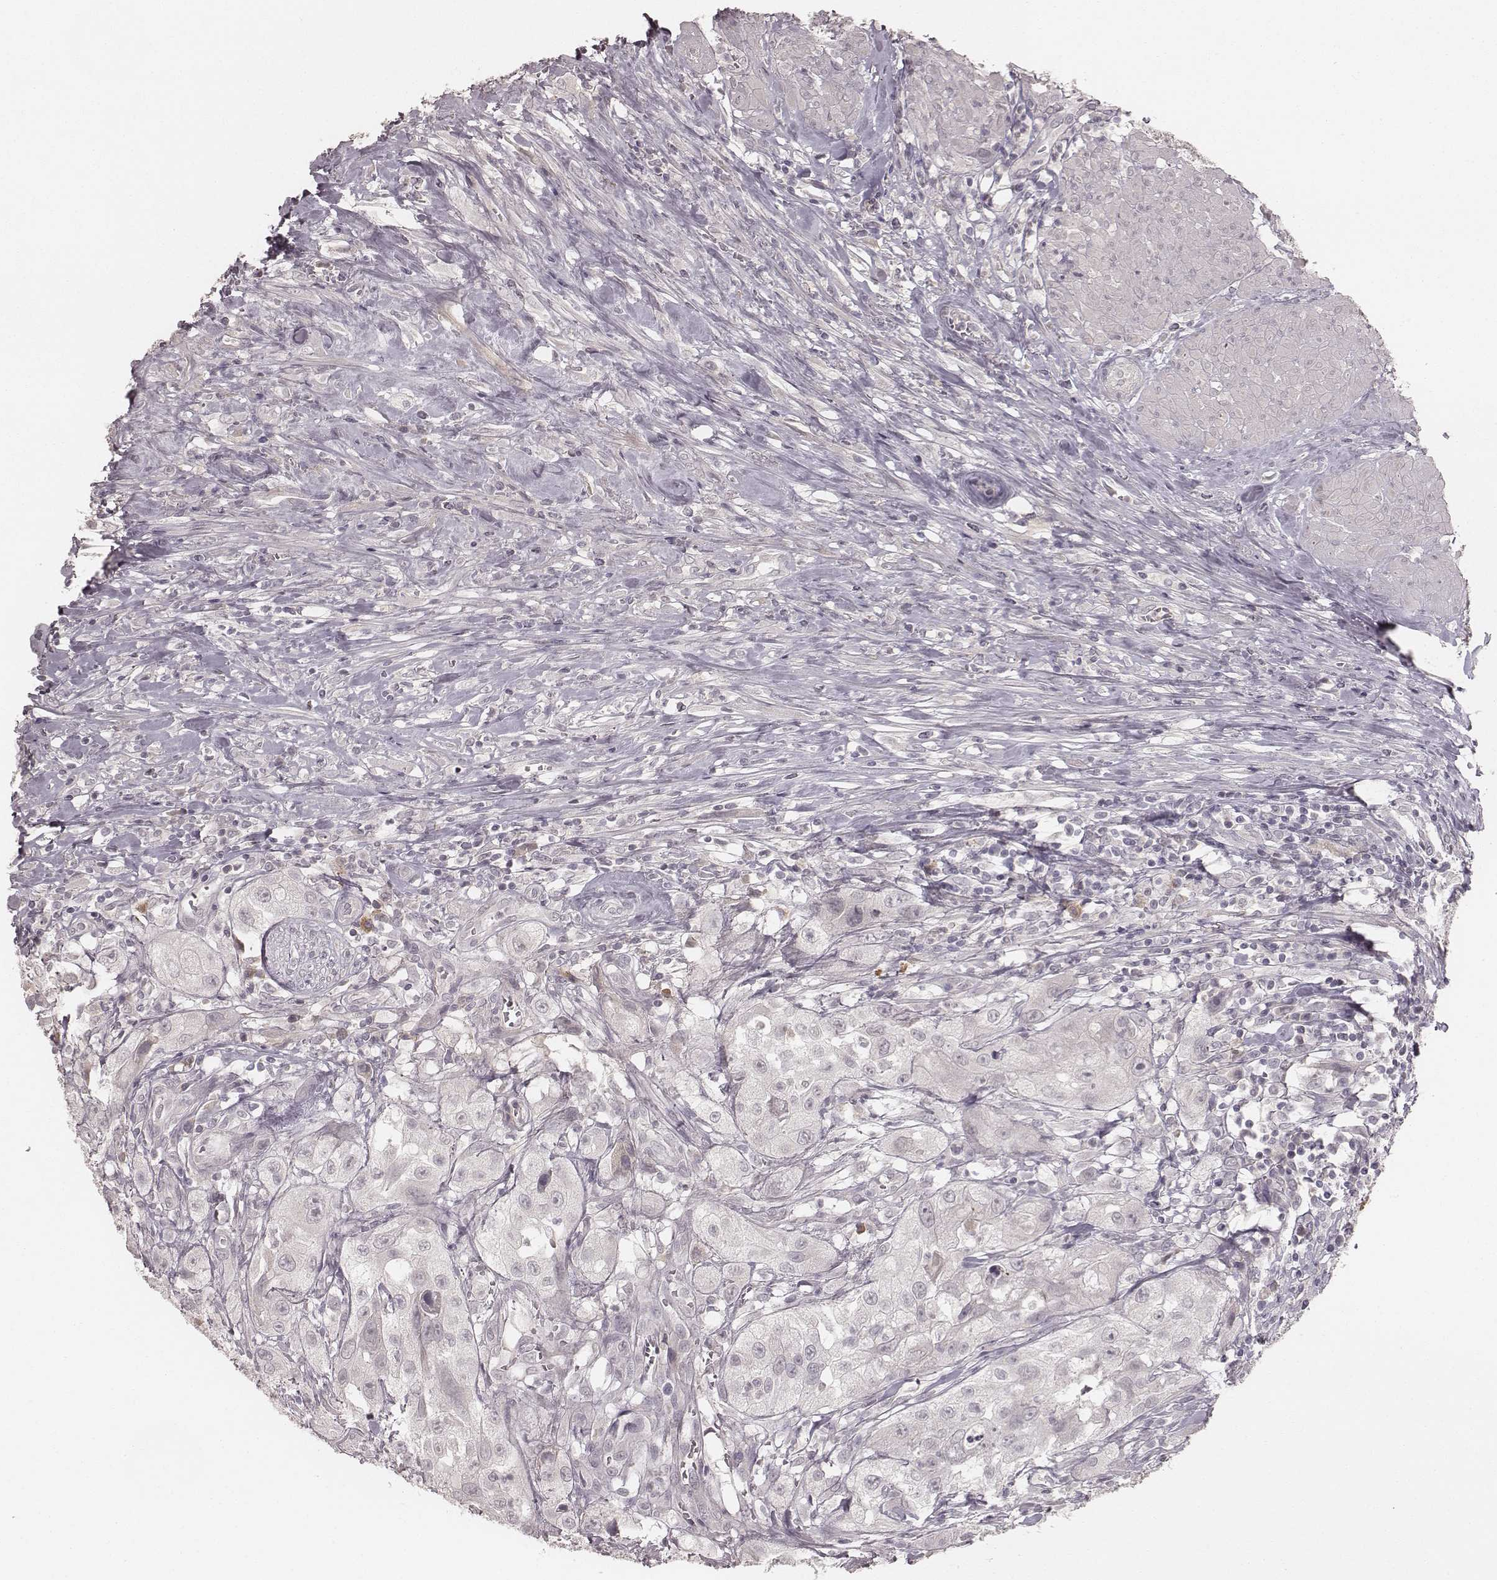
{"staining": {"intensity": "negative", "quantity": "none", "location": "none"}, "tissue": "urothelial cancer", "cell_type": "Tumor cells", "image_type": "cancer", "snomed": [{"axis": "morphology", "description": "Urothelial carcinoma, High grade"}, {"axis": "topography", "description": "Urinary bladder"}], "caption": "IHC of human high-grade urothelial carcinoma shows no expression in tumor cells. (Brightfield microscopy of DAB (3,3'-diaminobenzidine) immunohistochemistry at high magnification).", "gene": "LY6K", "patient": {"sex": "male", "age": 79}}